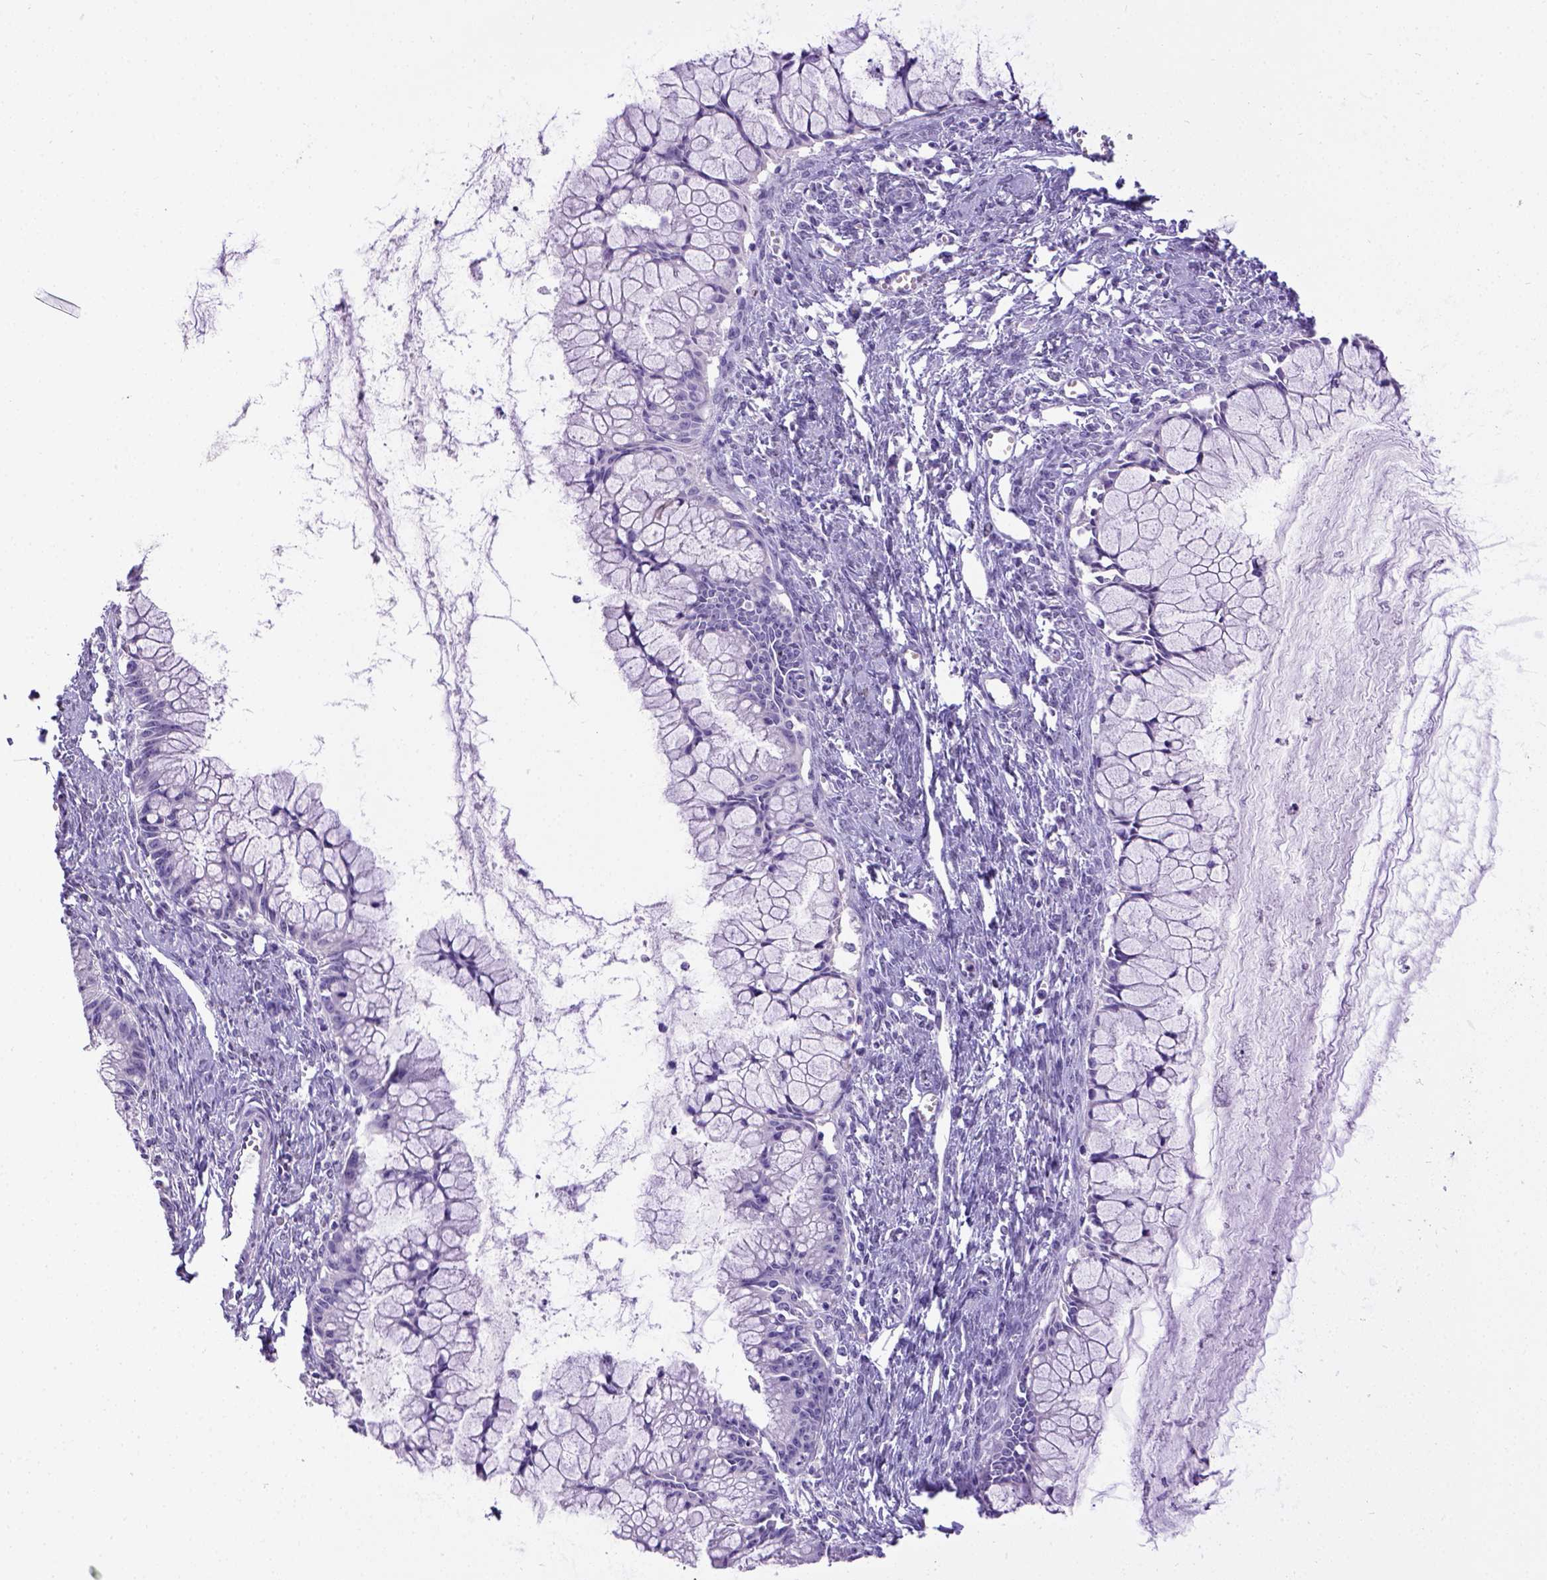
{"staining": {"intensity": "negative", "quantity": "none", "location": "none"}, "tissue": "ovarian cancer", "cell_type": "Tumor cells", "image_type": "cancer", "snomed": [{"axis": "morphology", "description": "Cystadenocarcinoma, mucinous, NOS"}, {"axis": "topography", "description": "Ovary"}], "caption": "A high-resolution photomicrograph shows IHC staining of ovarian mucinous cystadenocarcinoma, which exhibits no significant staining in tumor cells.", "gene": "ESR1", "patient": {"sex": "female", "age": 41}}